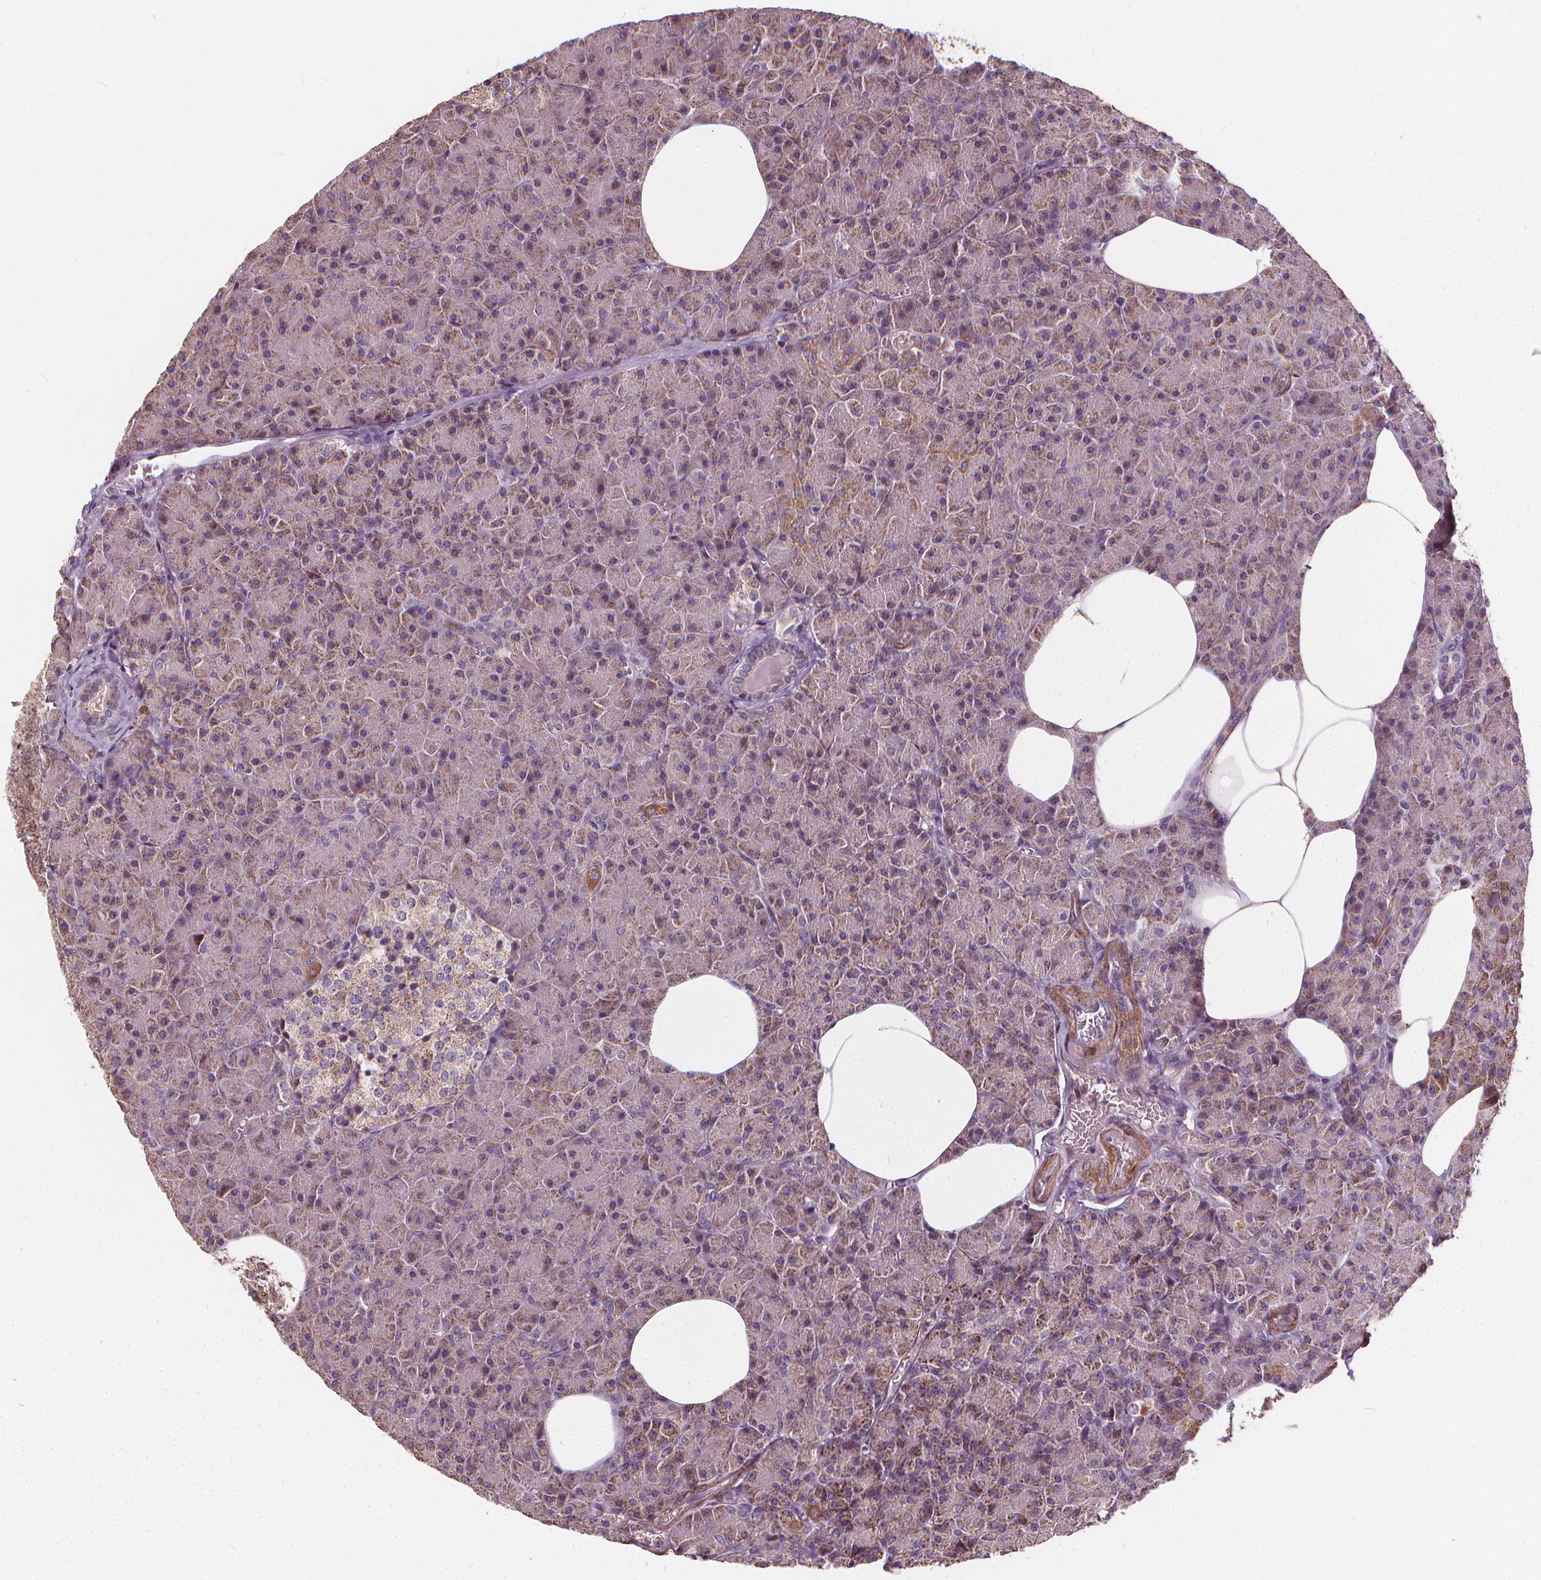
{"staining": {"intensity": "moderate", "quantity": "25%-75%", "location": "cytoplasmic/membranous"}, "tissue": "pancreas", "cell_type": "Exocrine glandular cells", "image_type": "normal", "snomed": [{"axis": "morphology", "description": "Normal tissue, NOS"}, {"axis": "topography", "description": "Pancreas"}], "caption": "Pancreas was stained to show a protein in brown. There is medium levels of moderate cytoplasmic/membranous staining in approximately 25%-75% of exocrine glandular cells. (Brightfield microscopy of DAB IHC at high magnification).", "gene": "ORAI2", "patient": {"sex": "female", "age": 45}}